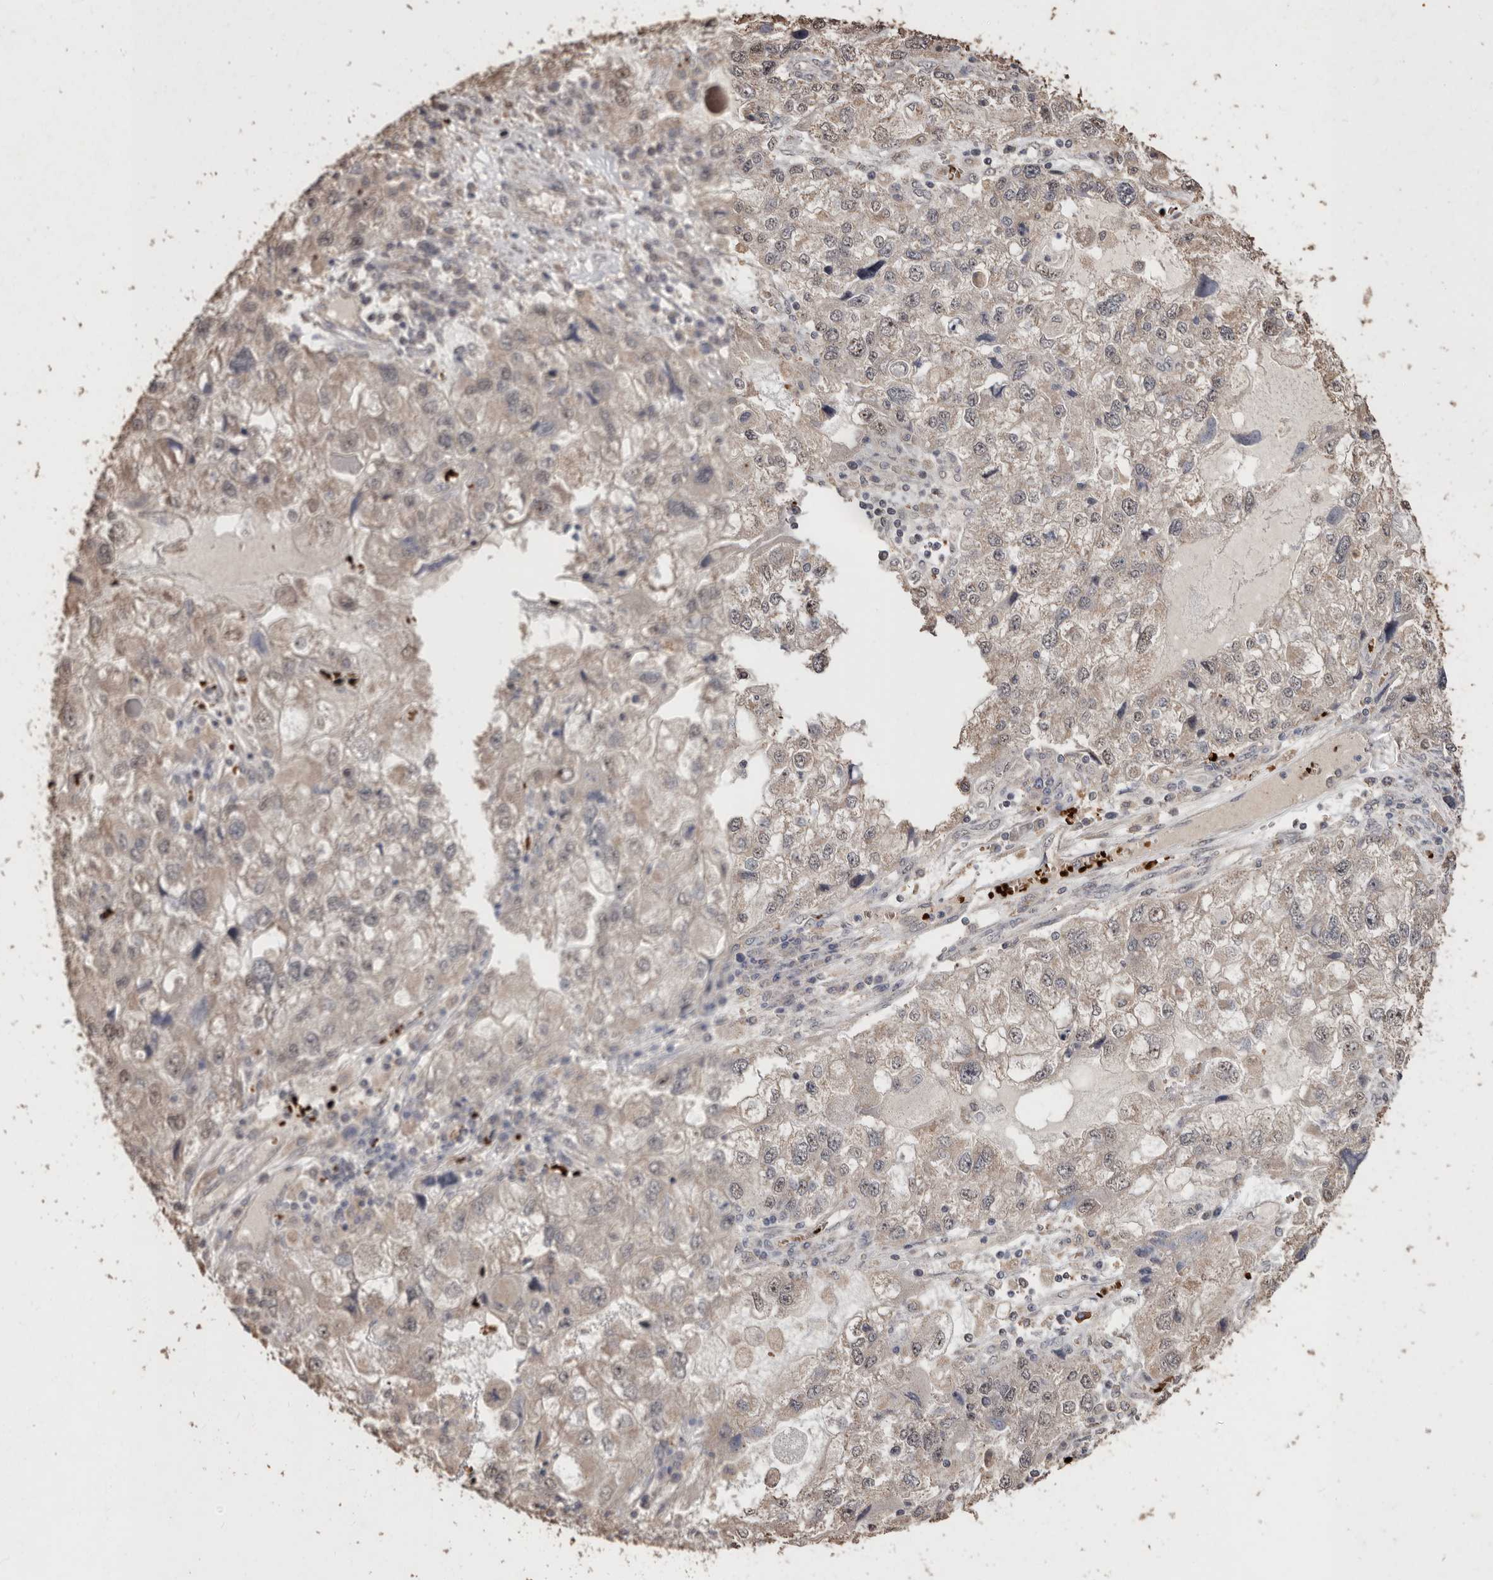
{"staining": {"intensity": "weak", "quantity": "25%-75%", "location": "cytoplasmic/membranous"}, "tissue": "endometrial cancer", "cell_type": "Tumor cells", "image_type": "cancer", "snomed": [{"axis": "morphology", "description": "Adenocarcinoma, NOS"}, {"axis": "topography", "description": "Endometrium"}], "caption": "Approximately 25%-75% of tumor cells in human endometrial cancer (adenocarcinoma) exhibit weak cytoplasmic/membranous protein positivity as visualized by brown immunohistochemical staining.", "gene": "GRAMD2A", "patient": {"sex": "female", "age": 49}}